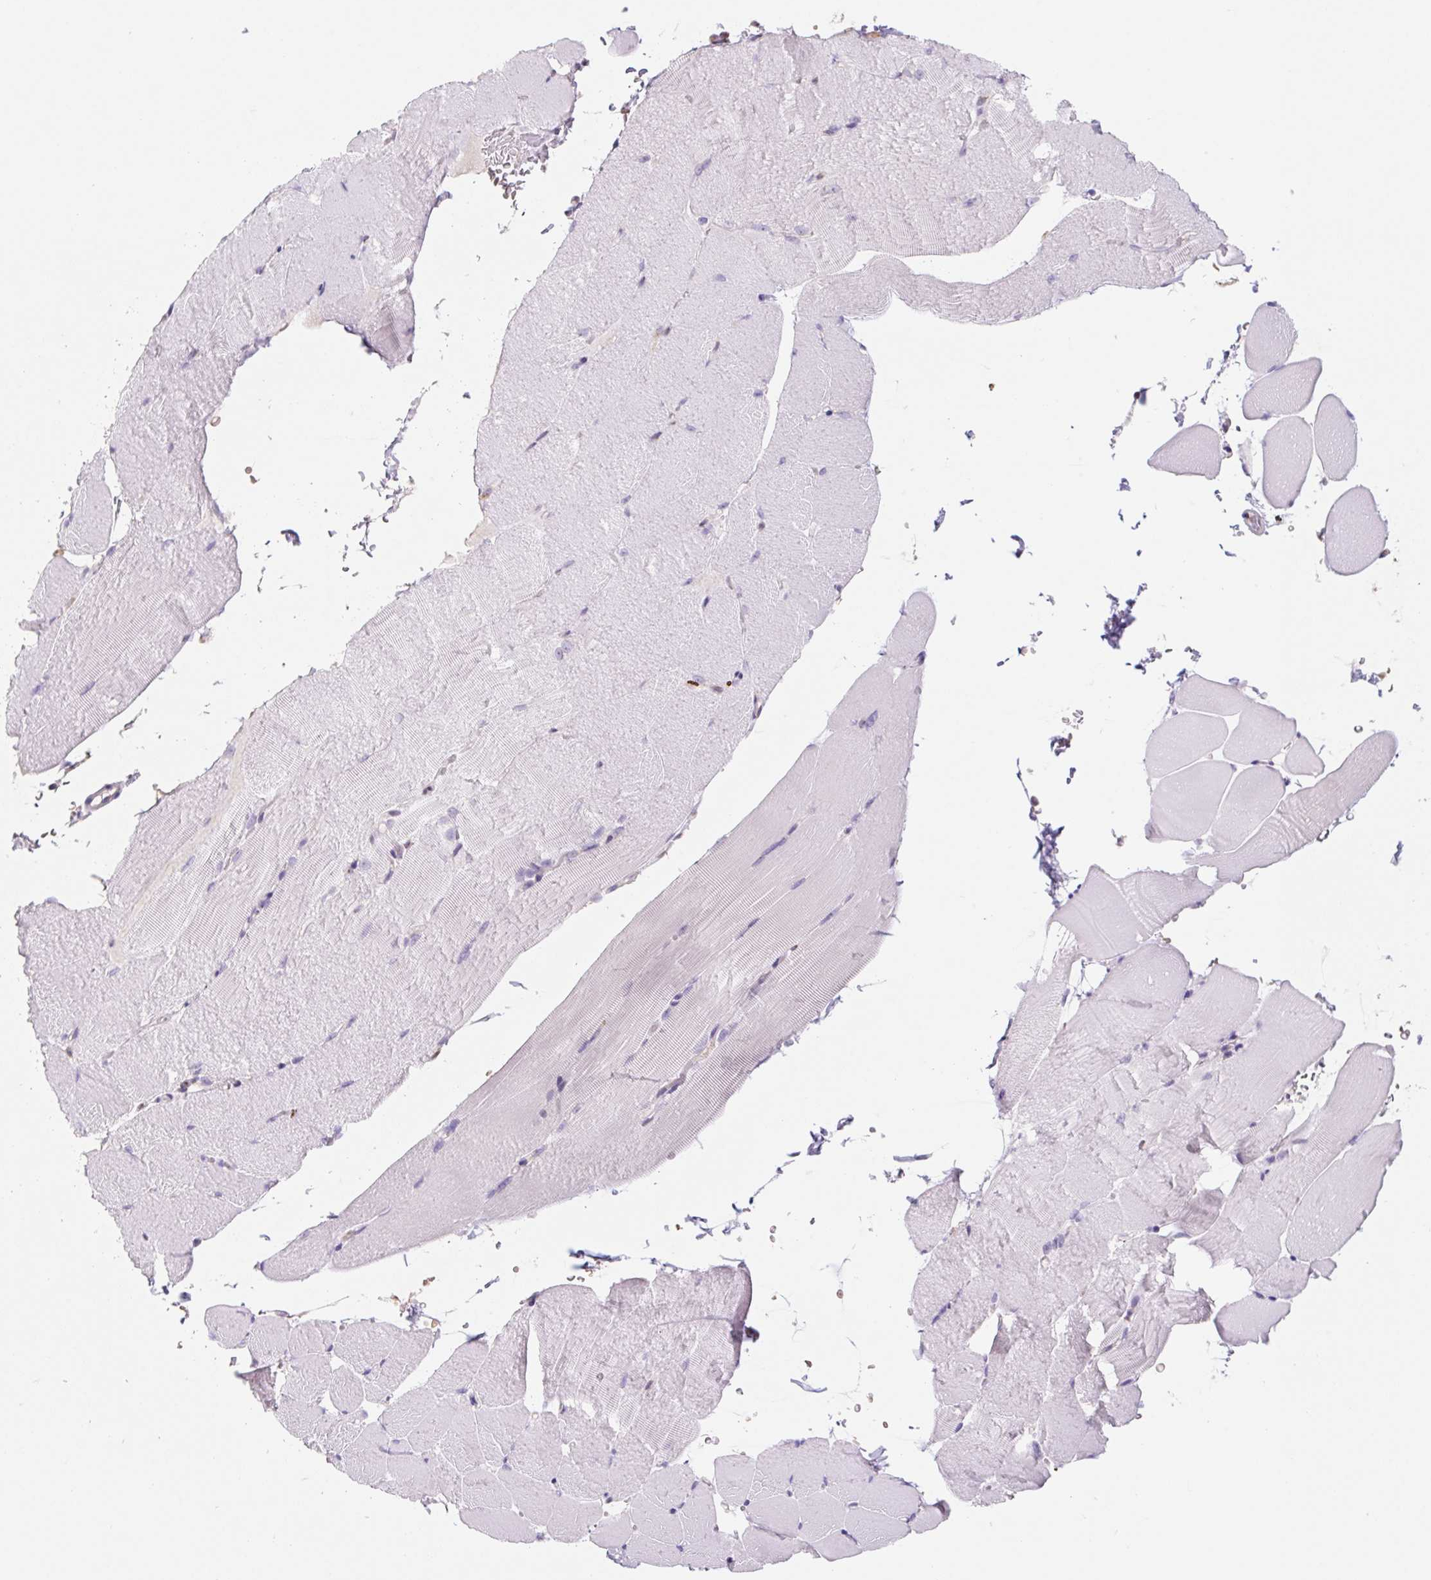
{"staining": {"intensity": "negative", "quantity": "none", "location": "none"}, "tissue": "skeletal muscle", "cell_type": "Myocytes", "image_type": "normal", "snomed": [{"axis": "morphology", "description": "Normal tissue, NOS"}, {"axis": "topography", "description": "Skeletal muscle"}], "caption": "This is a photomicrograph of IHC staining of unremarkable skeletal muscle, which shows no positivity in myocytes.", "gene": "RAB1A", "patient": {"sex": "female", "age": 37}}